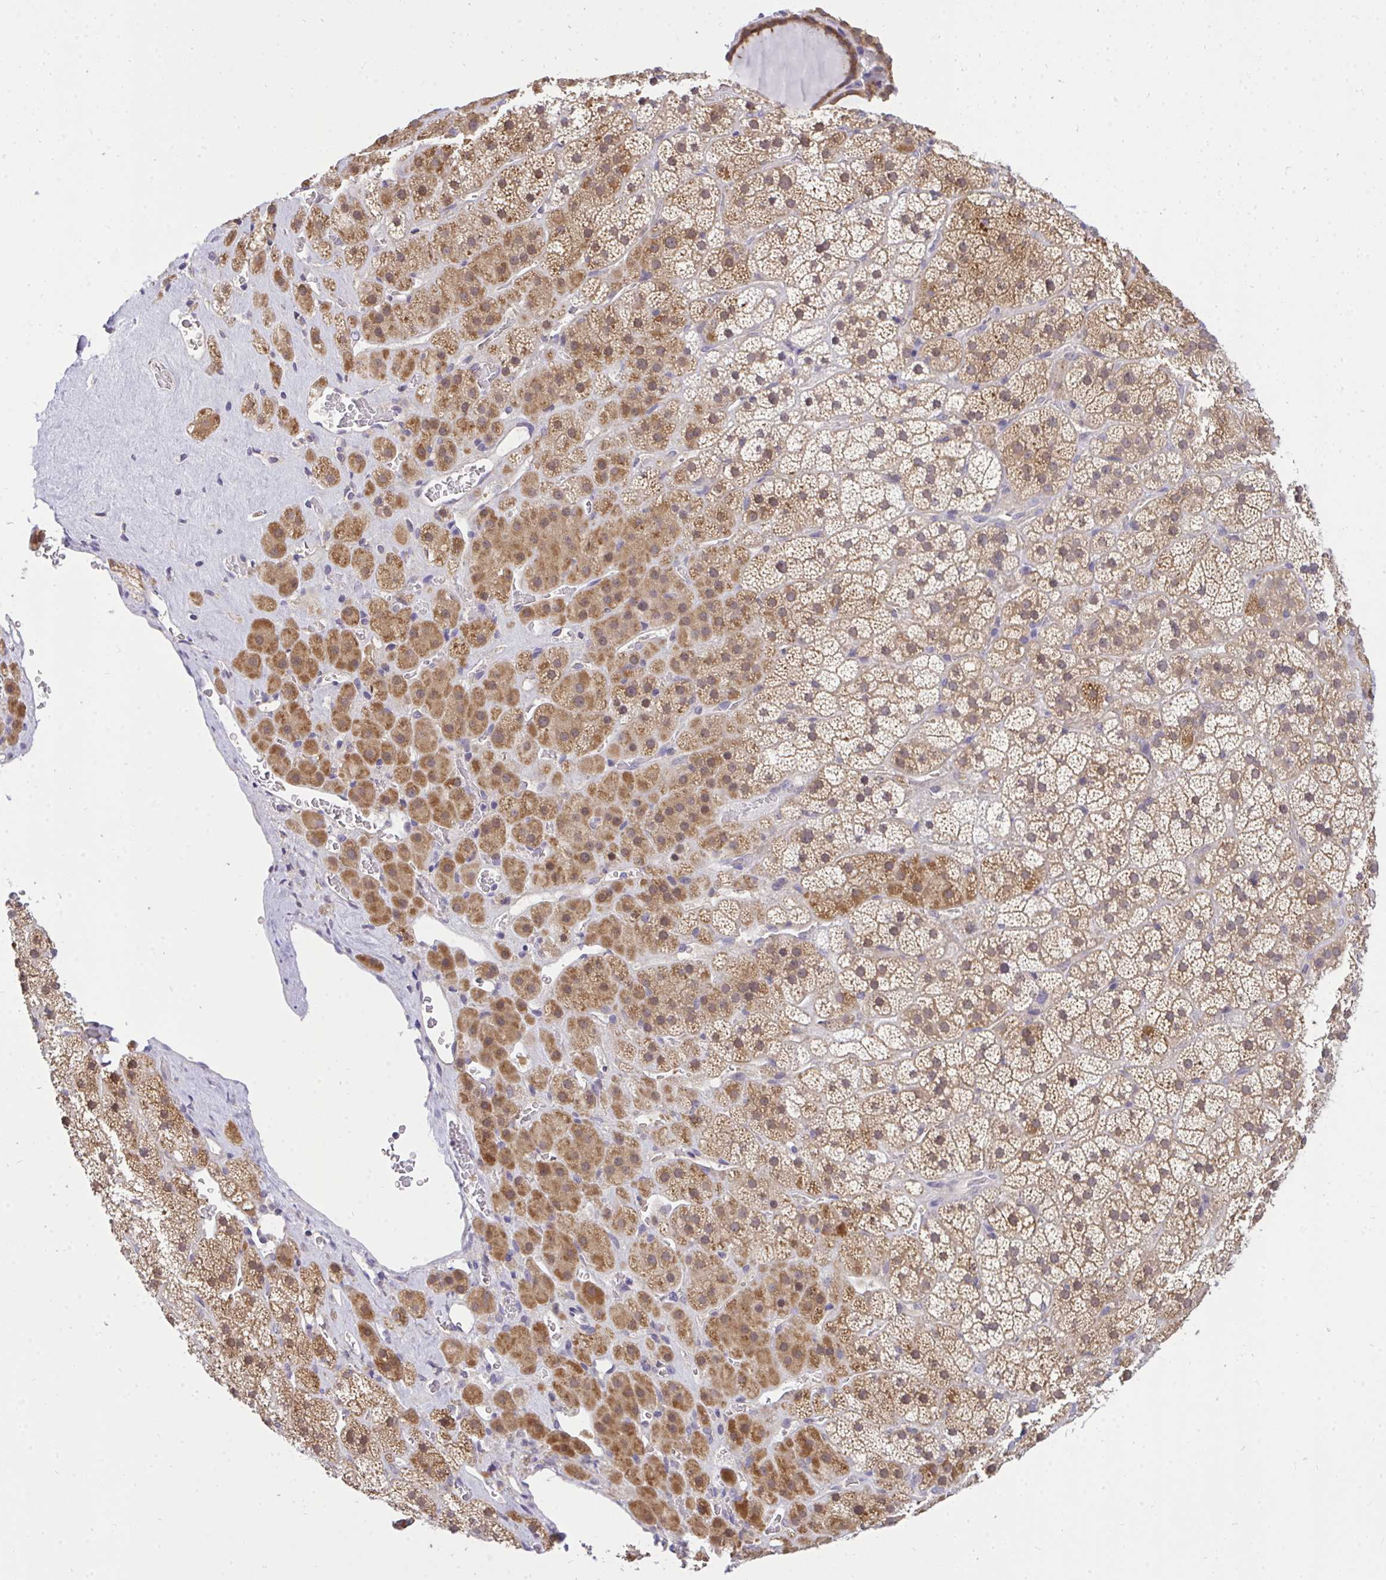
{"staining": {"intensity": "moderate", "quantity": ">75%", "location": "cytoplasmic/membranous"}, "tissue": "adrenal gland", "cell_type": "Glandular cells", "image_type": "normal", "snomed": [{"axis": "morphology", "description": "Normal tissue, NOS"}, {"axis": "topography", "description": "Adrenal gland"}], "caption": "Protein staining of benign adrenal gland exhibits moderate cytoplasmic/membranous staining in approximately >75% of glandular cells.", "gene": "C19orf54", "patient": {"sex": "male", "age": 57}}